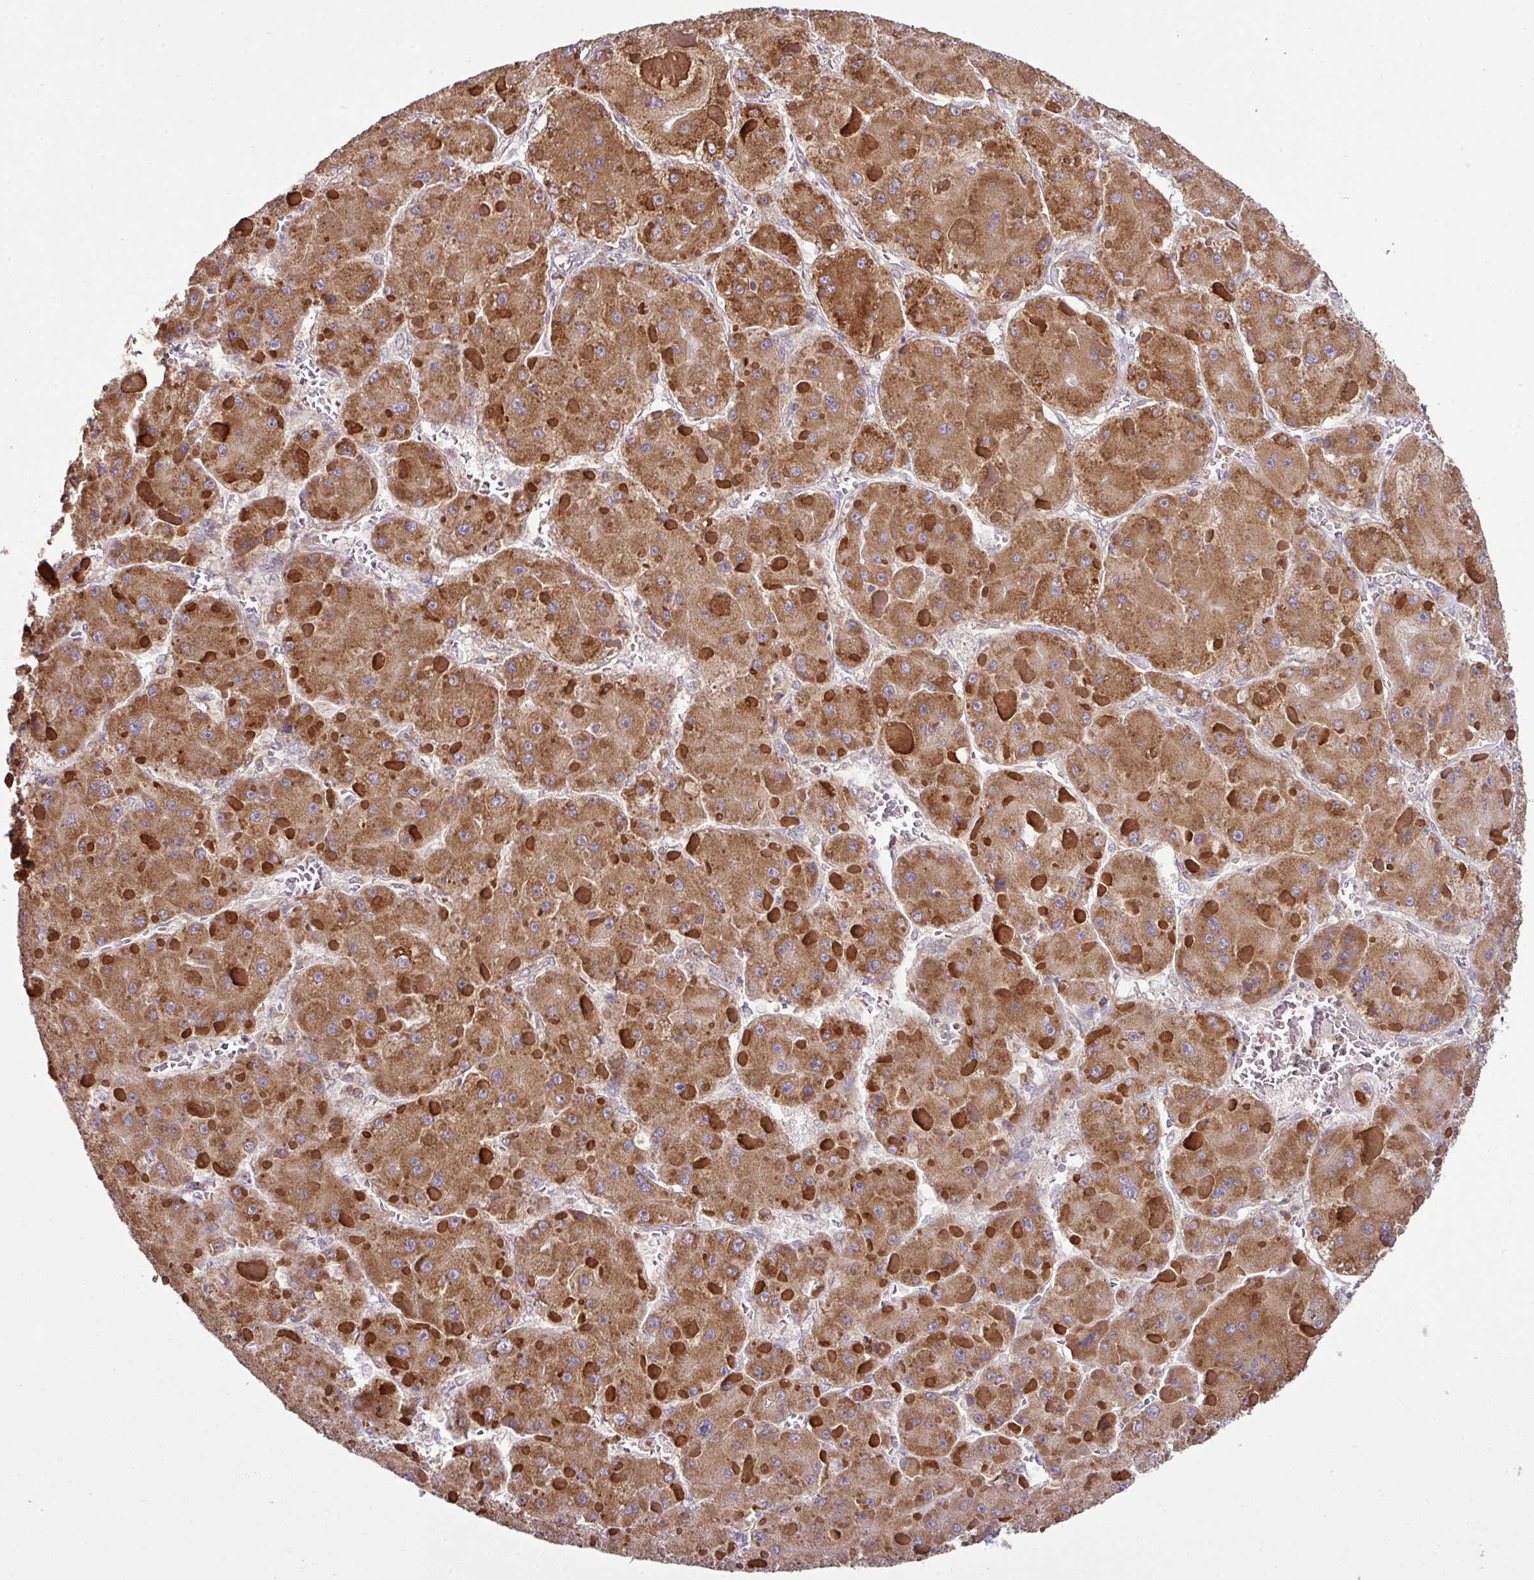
{"staining": {"intensity": "moderate", "quantity": ">75%", "location": "cytoplasmic/membranous"}, "tissue": "liver cancer", "cell_type": "Tumor cells", "image_type": "cancer", "snomed": [{"axis": "morphology", "description": "Carcinoma, Hepatocellular, NOS"}, {"axis": "topography", "description": "Liver"}], "caption": "This is an image of IHC staining of liver cancer, which shows moderate staining in the cytoplasmic/membranous of tumor cells.", "gene": "SMCO4", "patient": {"sex": "female", "age": 73}}